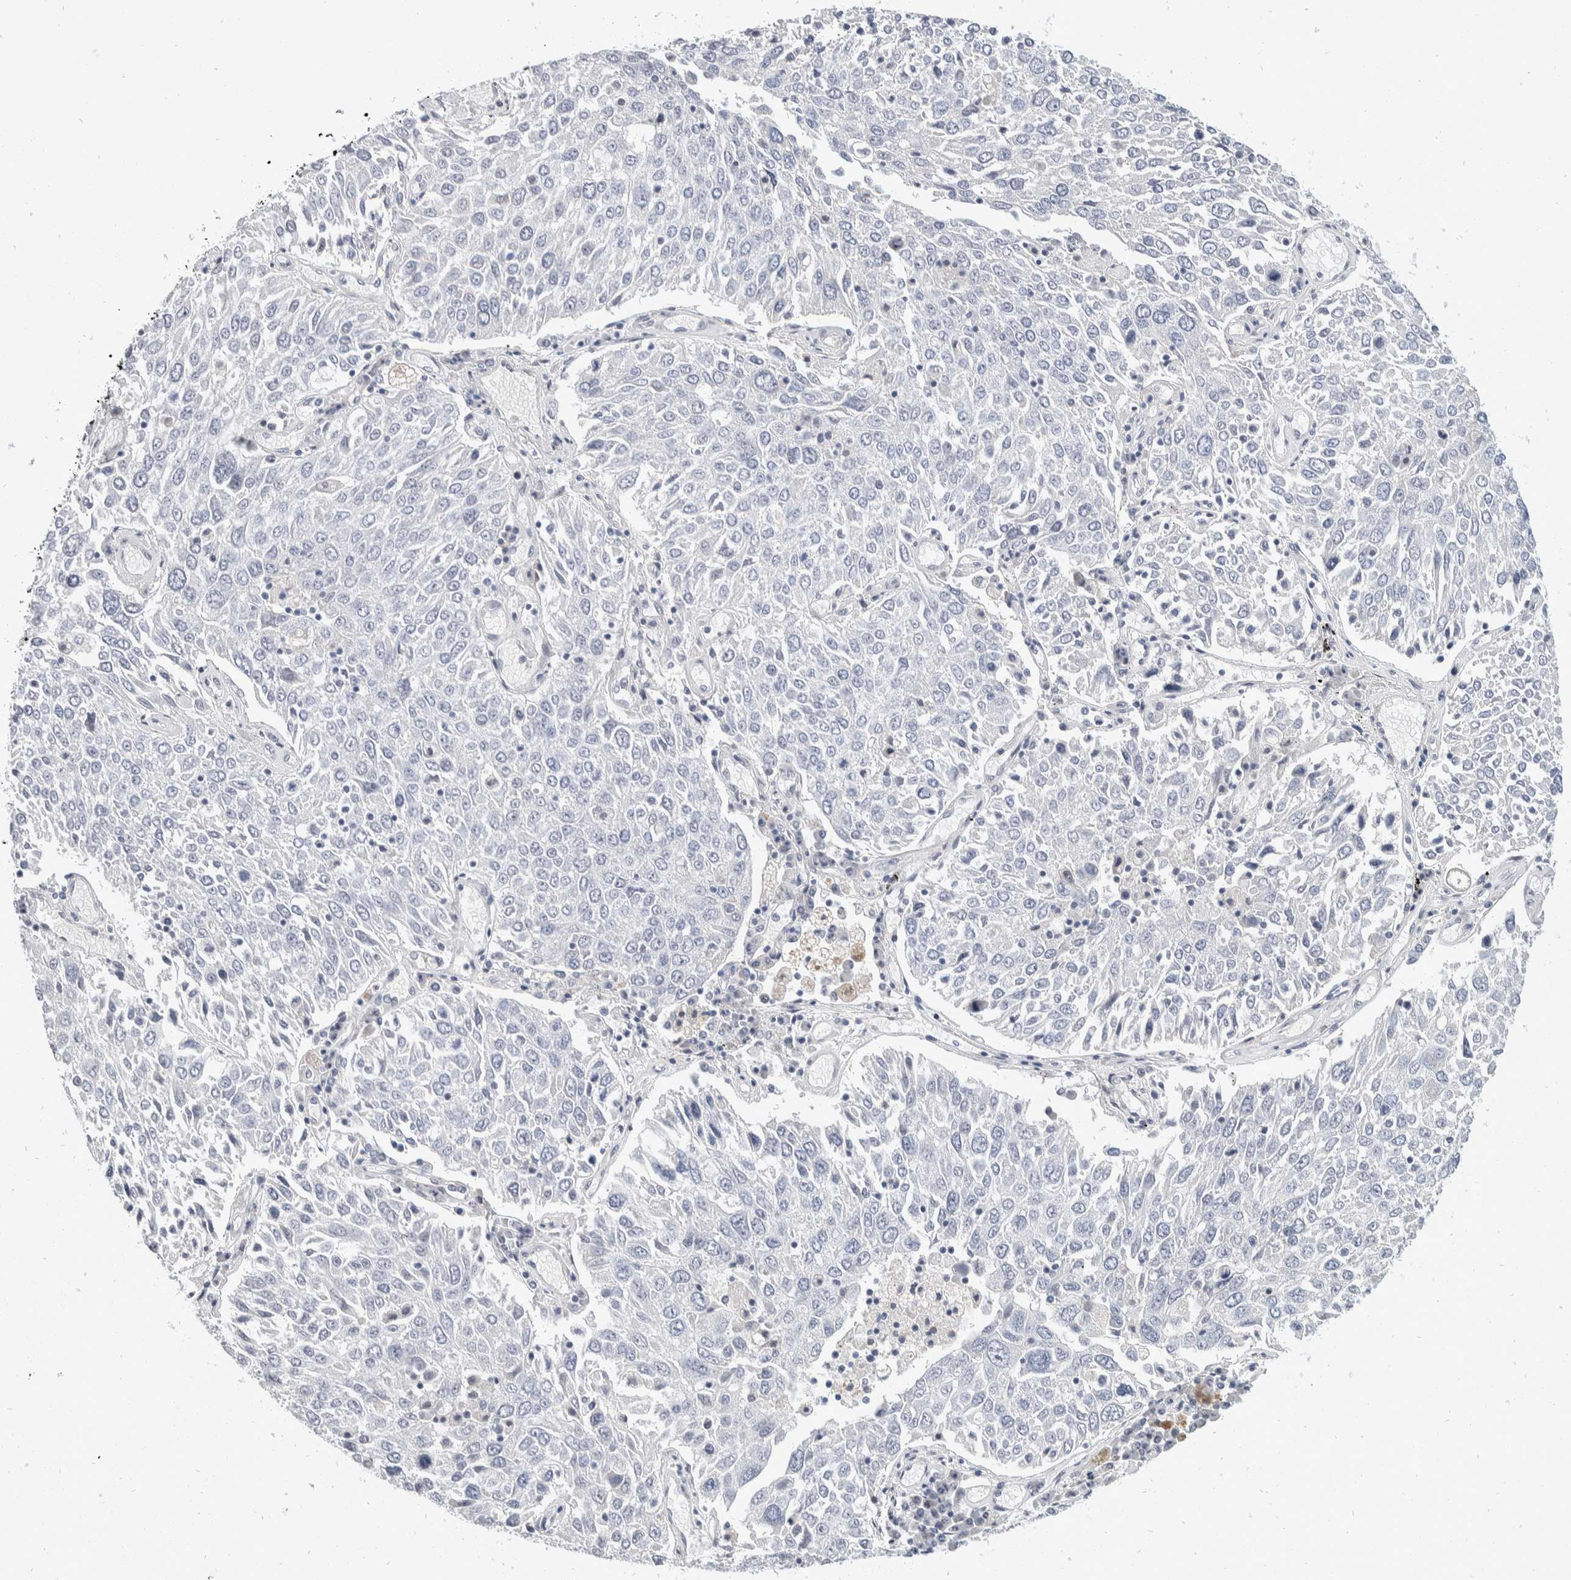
{"staining": {"intensity": "negative", "quantity": "none", "location": "none"}, "tissue": "lung cancer", "cell_type": "Tumor cells", "image_type": "cancer", "snomed": [{"axis": "morphology", "description": "Squamous cell carcinoma, NOS"}, {"axis": "topography", "description": "Lung"}], "caption": "Immunohistochemistry (IHC) micrograph of human lung cancer (squamous cell carcinoma) stained for a protein (brown), which shows no positivity in tumor cells.", "gene": "CATSPERD", "patient": {"sex": "male", "age": 65}}